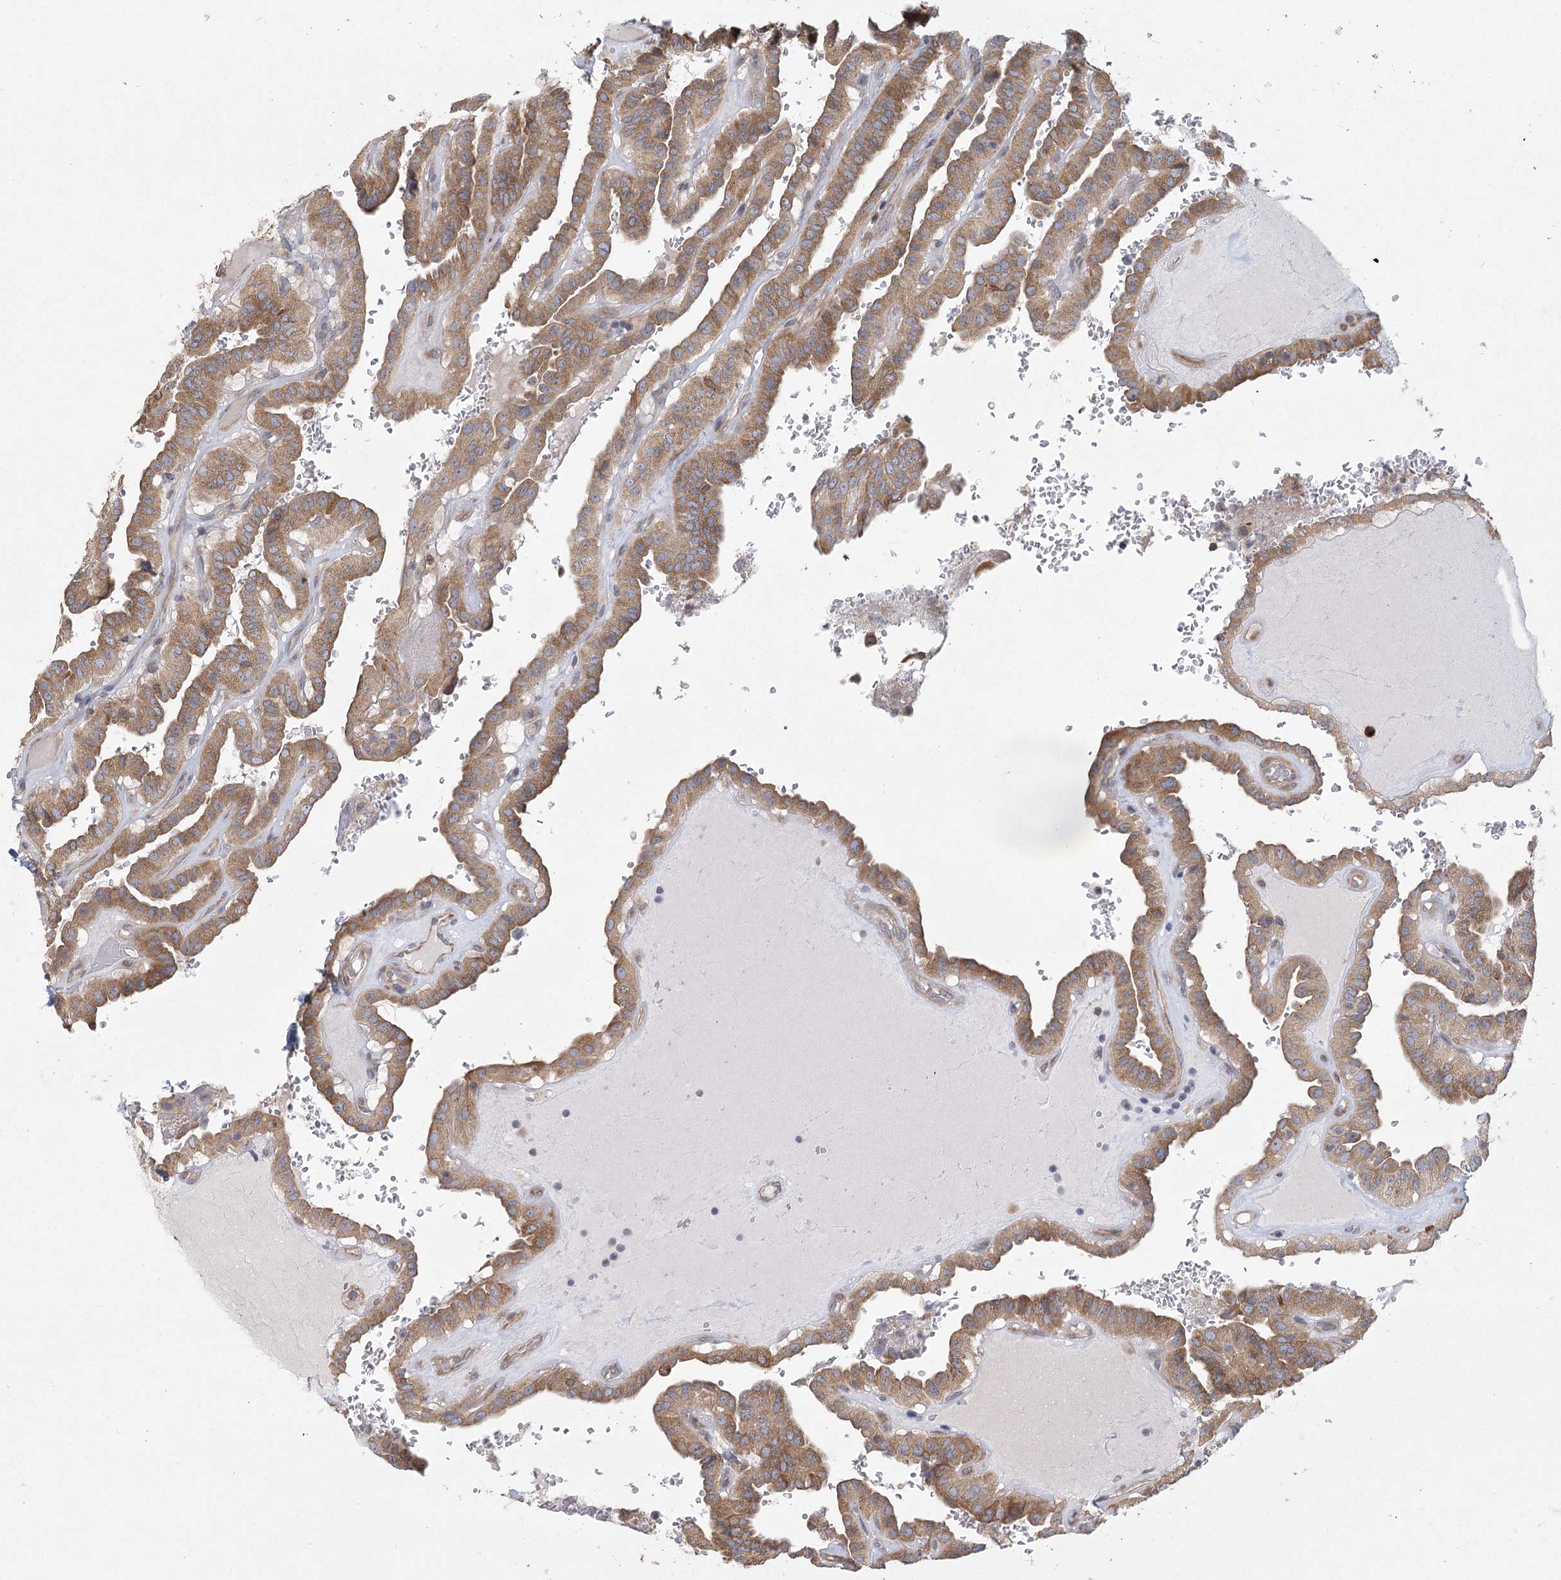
{"staining": {"intensity": "moderate", "quantity": ">75%", "location": "cytoplasmic/membranous"}, "tissue": "thyroid cancer", "cell_type": "Tumor cells", "image_type": "cancer", "snomed": [{"axis": "morphology", "description": "Papillary adenocarcinoma, NOS"}, {"axis": "topography", "description": "Thyroid gland"}], "caption": "Thyroid cancer (papillary adenocarcinoma) tissue demonstrates moderate cytoplasmic/membranous staining in about >75% of tumor cells", "gene": "CNTLN", "patient": {"sex": "male", "age": 77}}